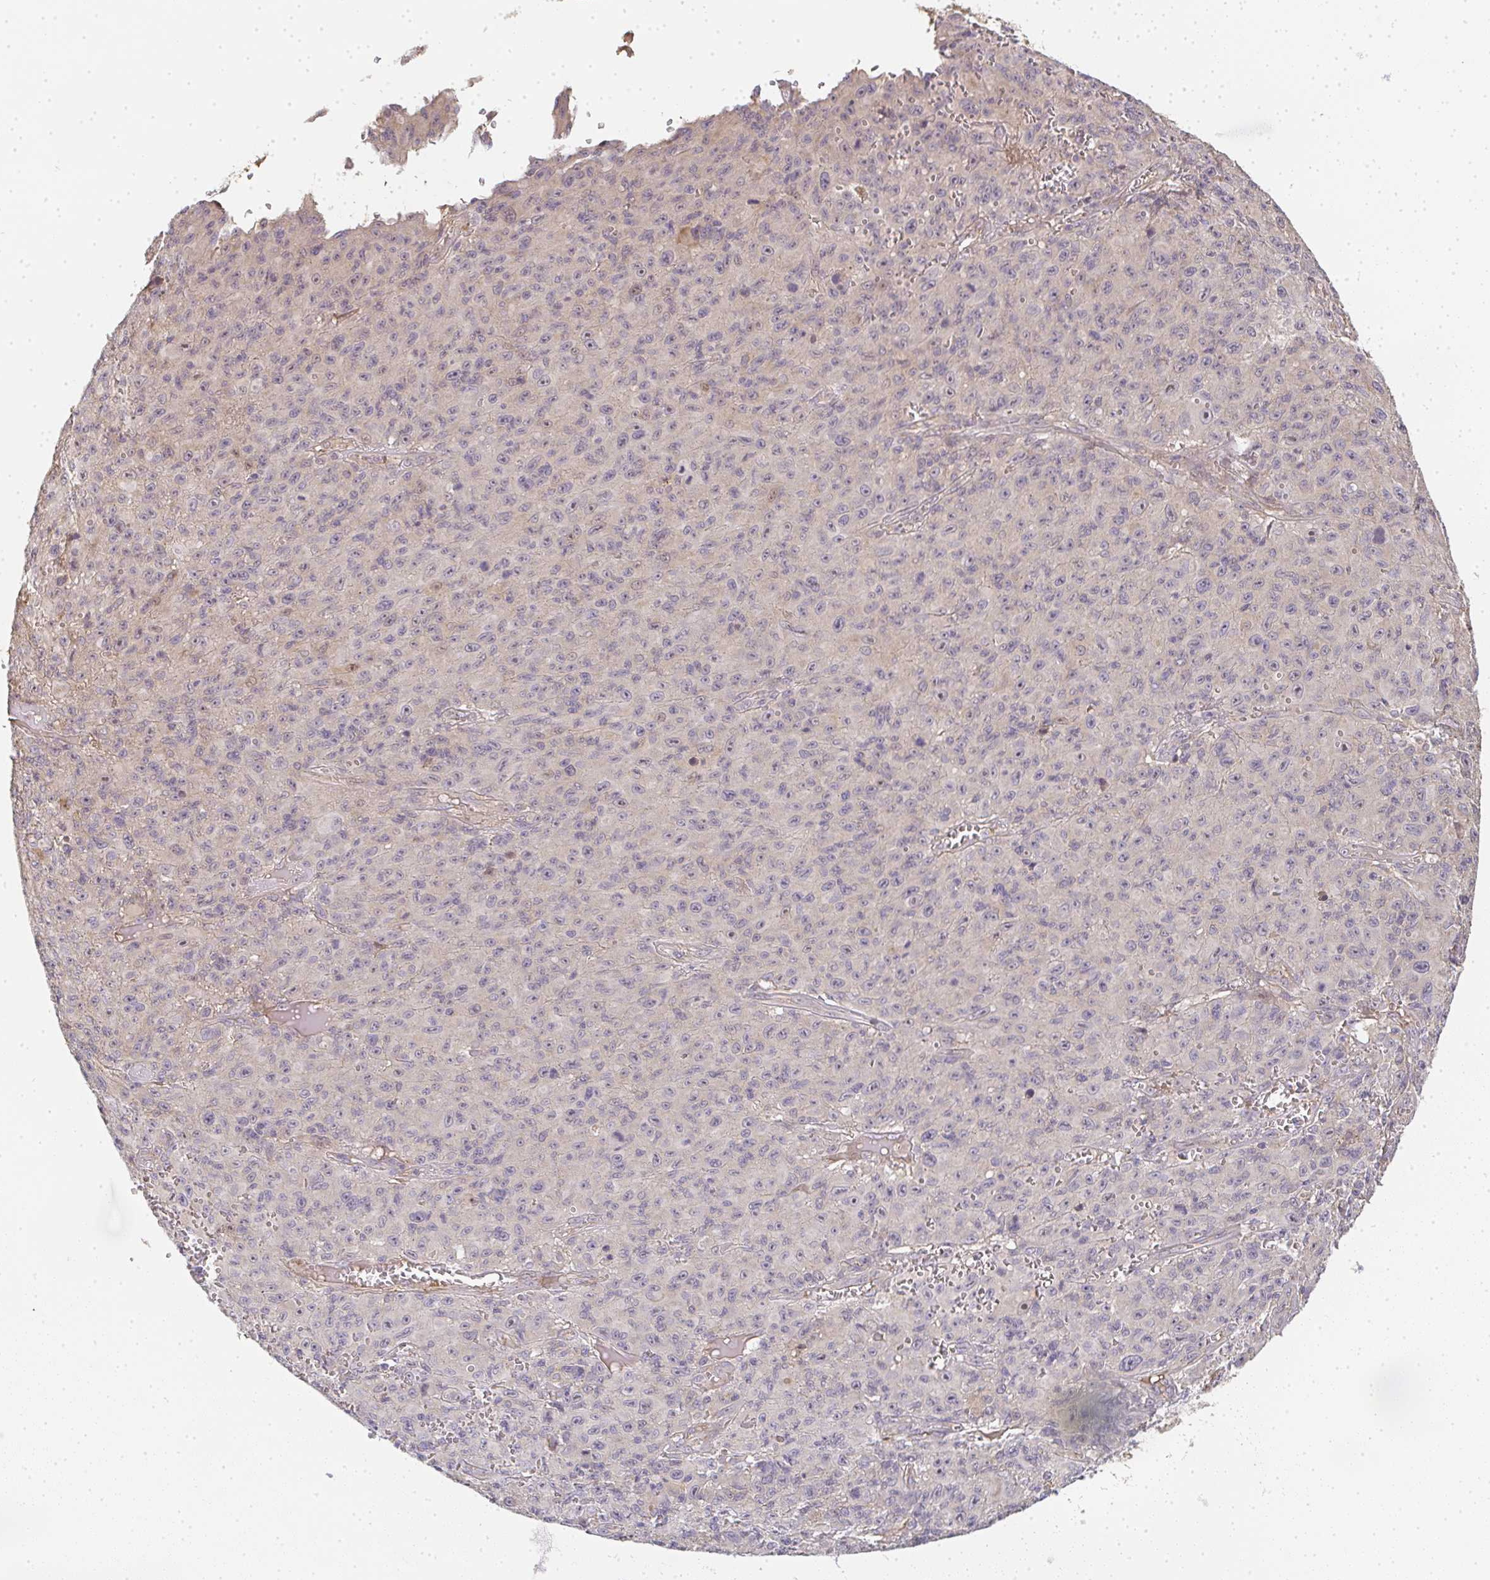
{"staining": {"intensity": "negative", "quantity": "none", "location": "none"}, "tissue": "melanoma", "cell_type": "Tumor cells", "image_type": "cancer", "snomed": [{"axis": "morphology", "description": "Malignant melanoma, NOS"}, {"axis": "topography", "description": "Skin"}], "caption": "Immunohistochemistry (IHC) photomicrograph of melanoma stained for a protein (brown), which demonstrates no staining in tumor cells.", "gene": "SLC35B3", "patient": {"sex": "male", "age": 46}}